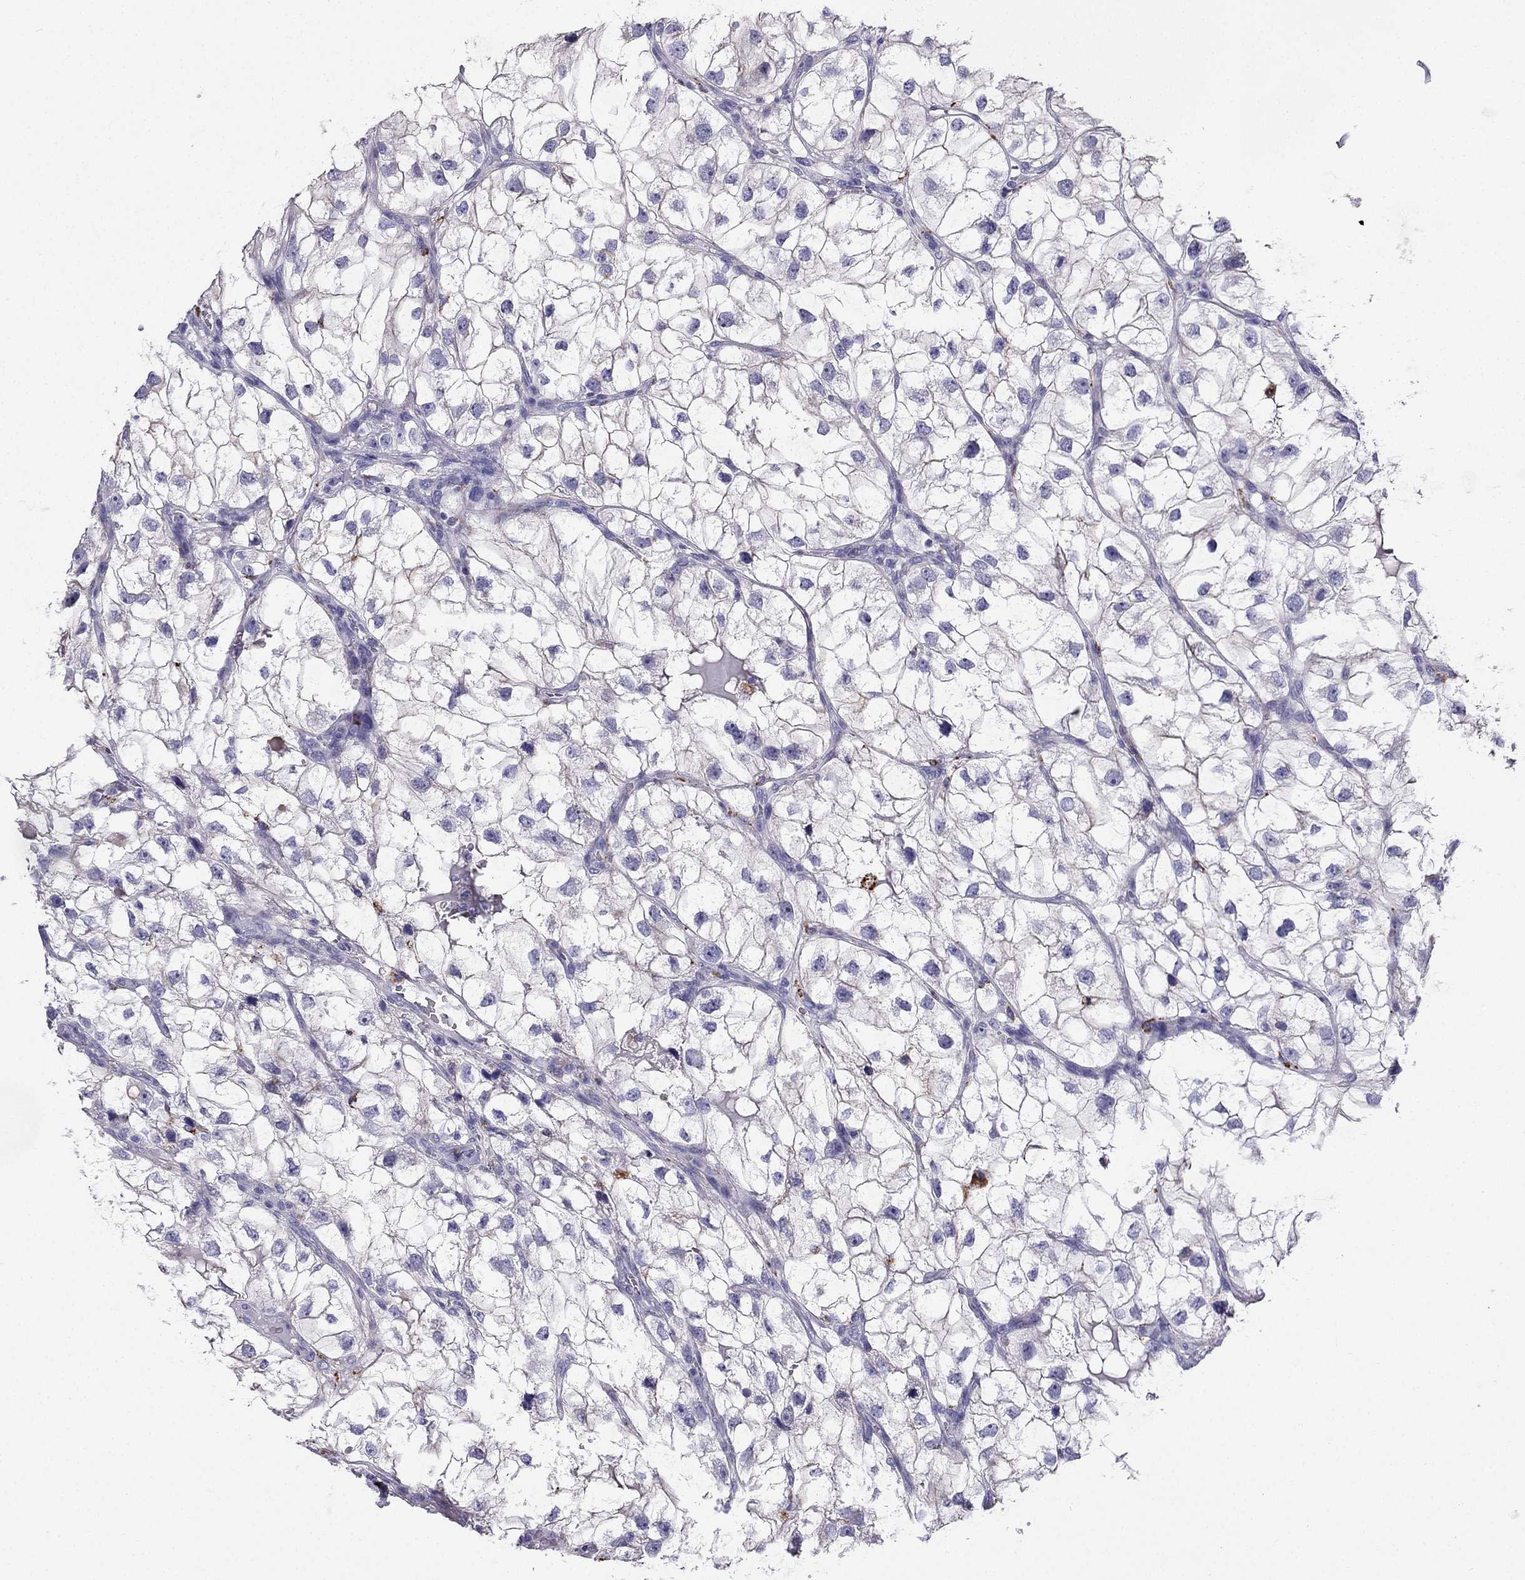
{"staining": {"intensity": "negative", "quantity": "none", "location": "none"}, "tissue": "renal cancer", "cell_type": "Tumor cells", "image_type": "cancer", "snomed": [{"axis": "morphology", "description": "Adenocarcinoma, NOS"}, {"axis": "topography", "description": "Kidney"}], "caption": "Tumor cells show no significant protein staining in adenocarcinoma (renal). (DAB immunohistochemistry, high magnification).", "gene": "PTH", "patient": {"sex": "male", "age": 59}}